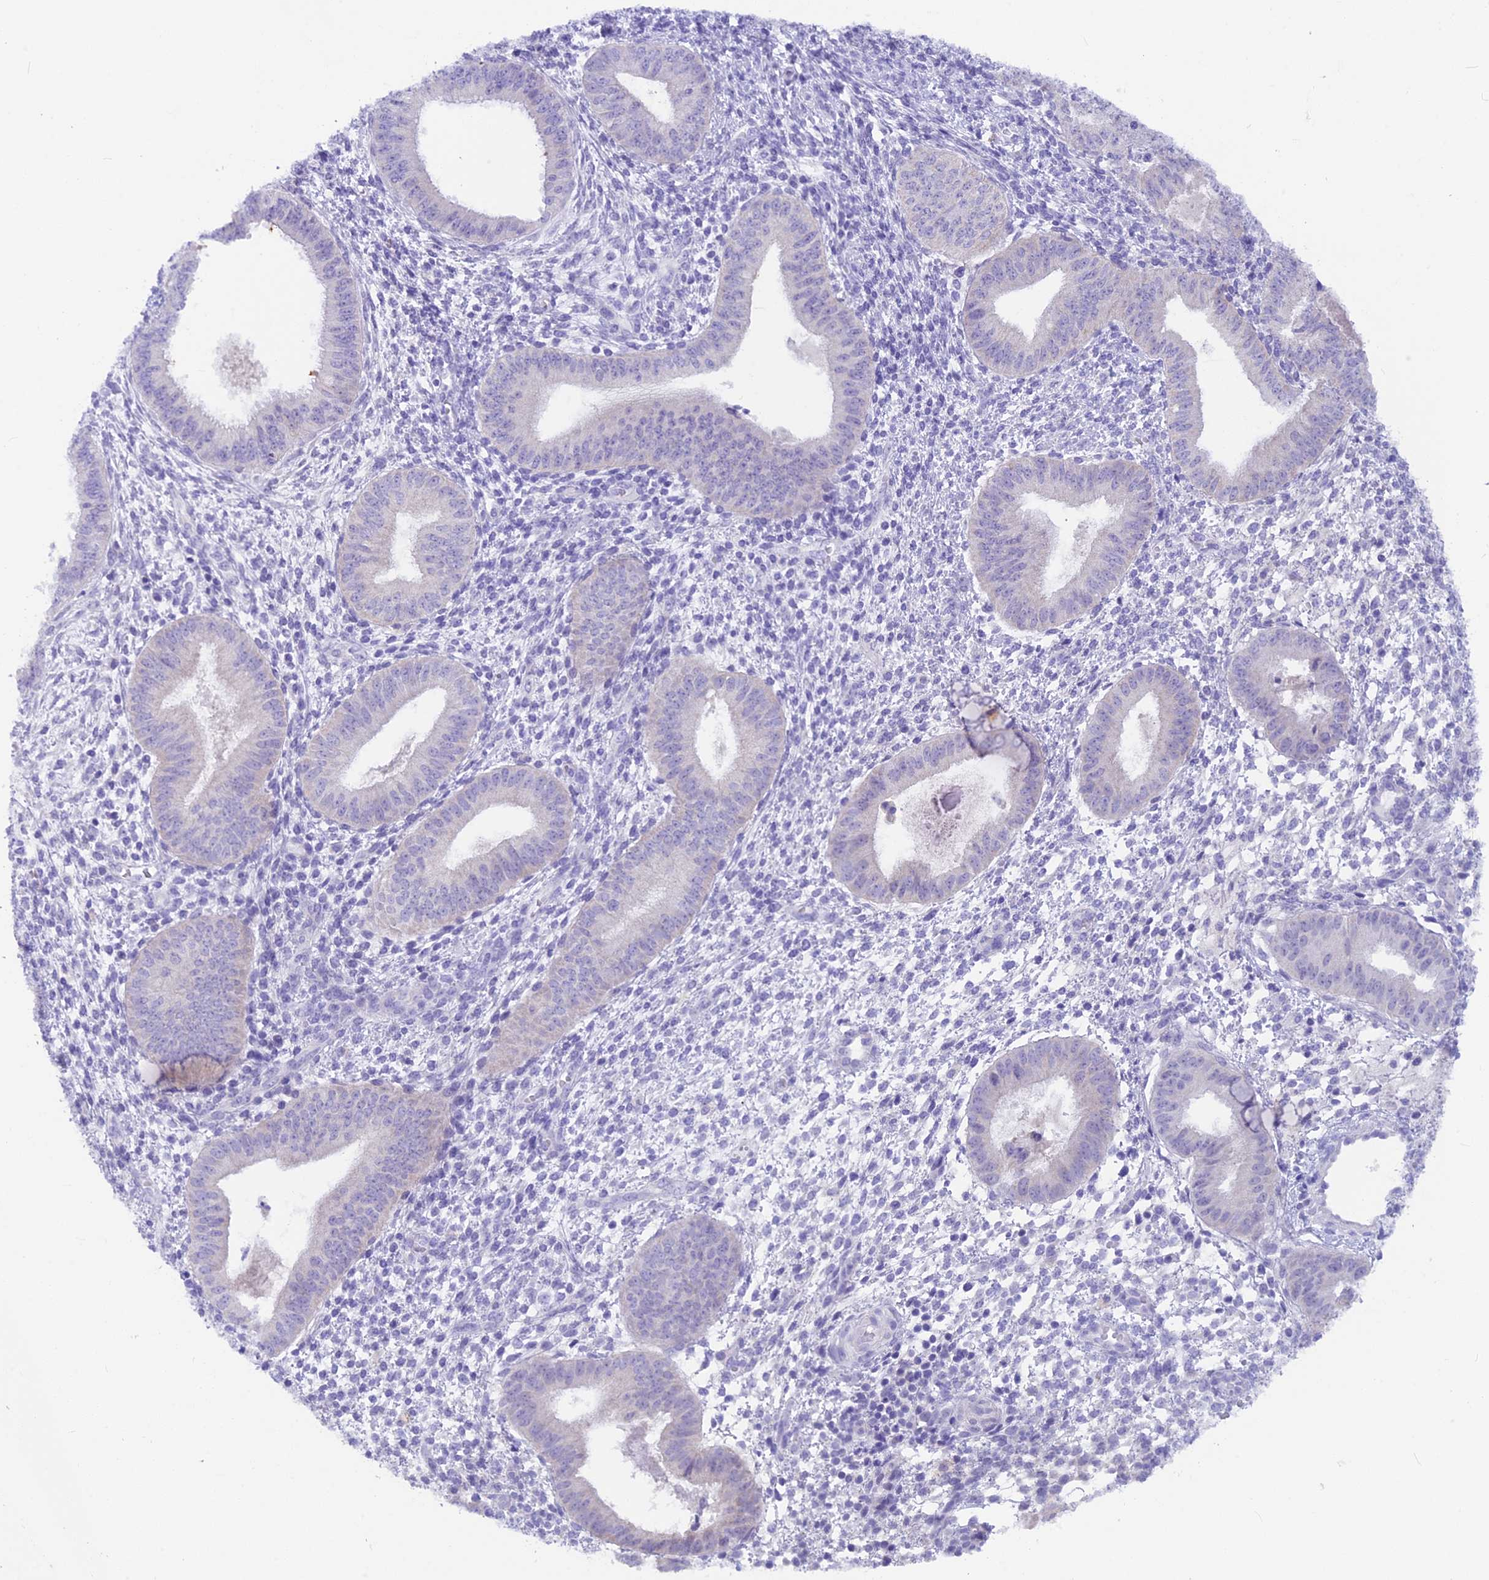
{"staining": {"intensity": "negative", "quantity": "none", "location": "none"}, "tissue": "endometrium", "cell_type": "Cells in endometrial stroma", "image_type": "normal", "snomed": [{"axis": "morphology", "description": "Normal tissue, NOS"}, {"axis": "topography", "description": "Endometrium"}], "caption": "Immunohistochemical staining of benign human endometrium demonstrates no significant expression in cells in endometrial stroma.", "gene": "SNTN", "patient": {"sex": "female", "age": 49}}